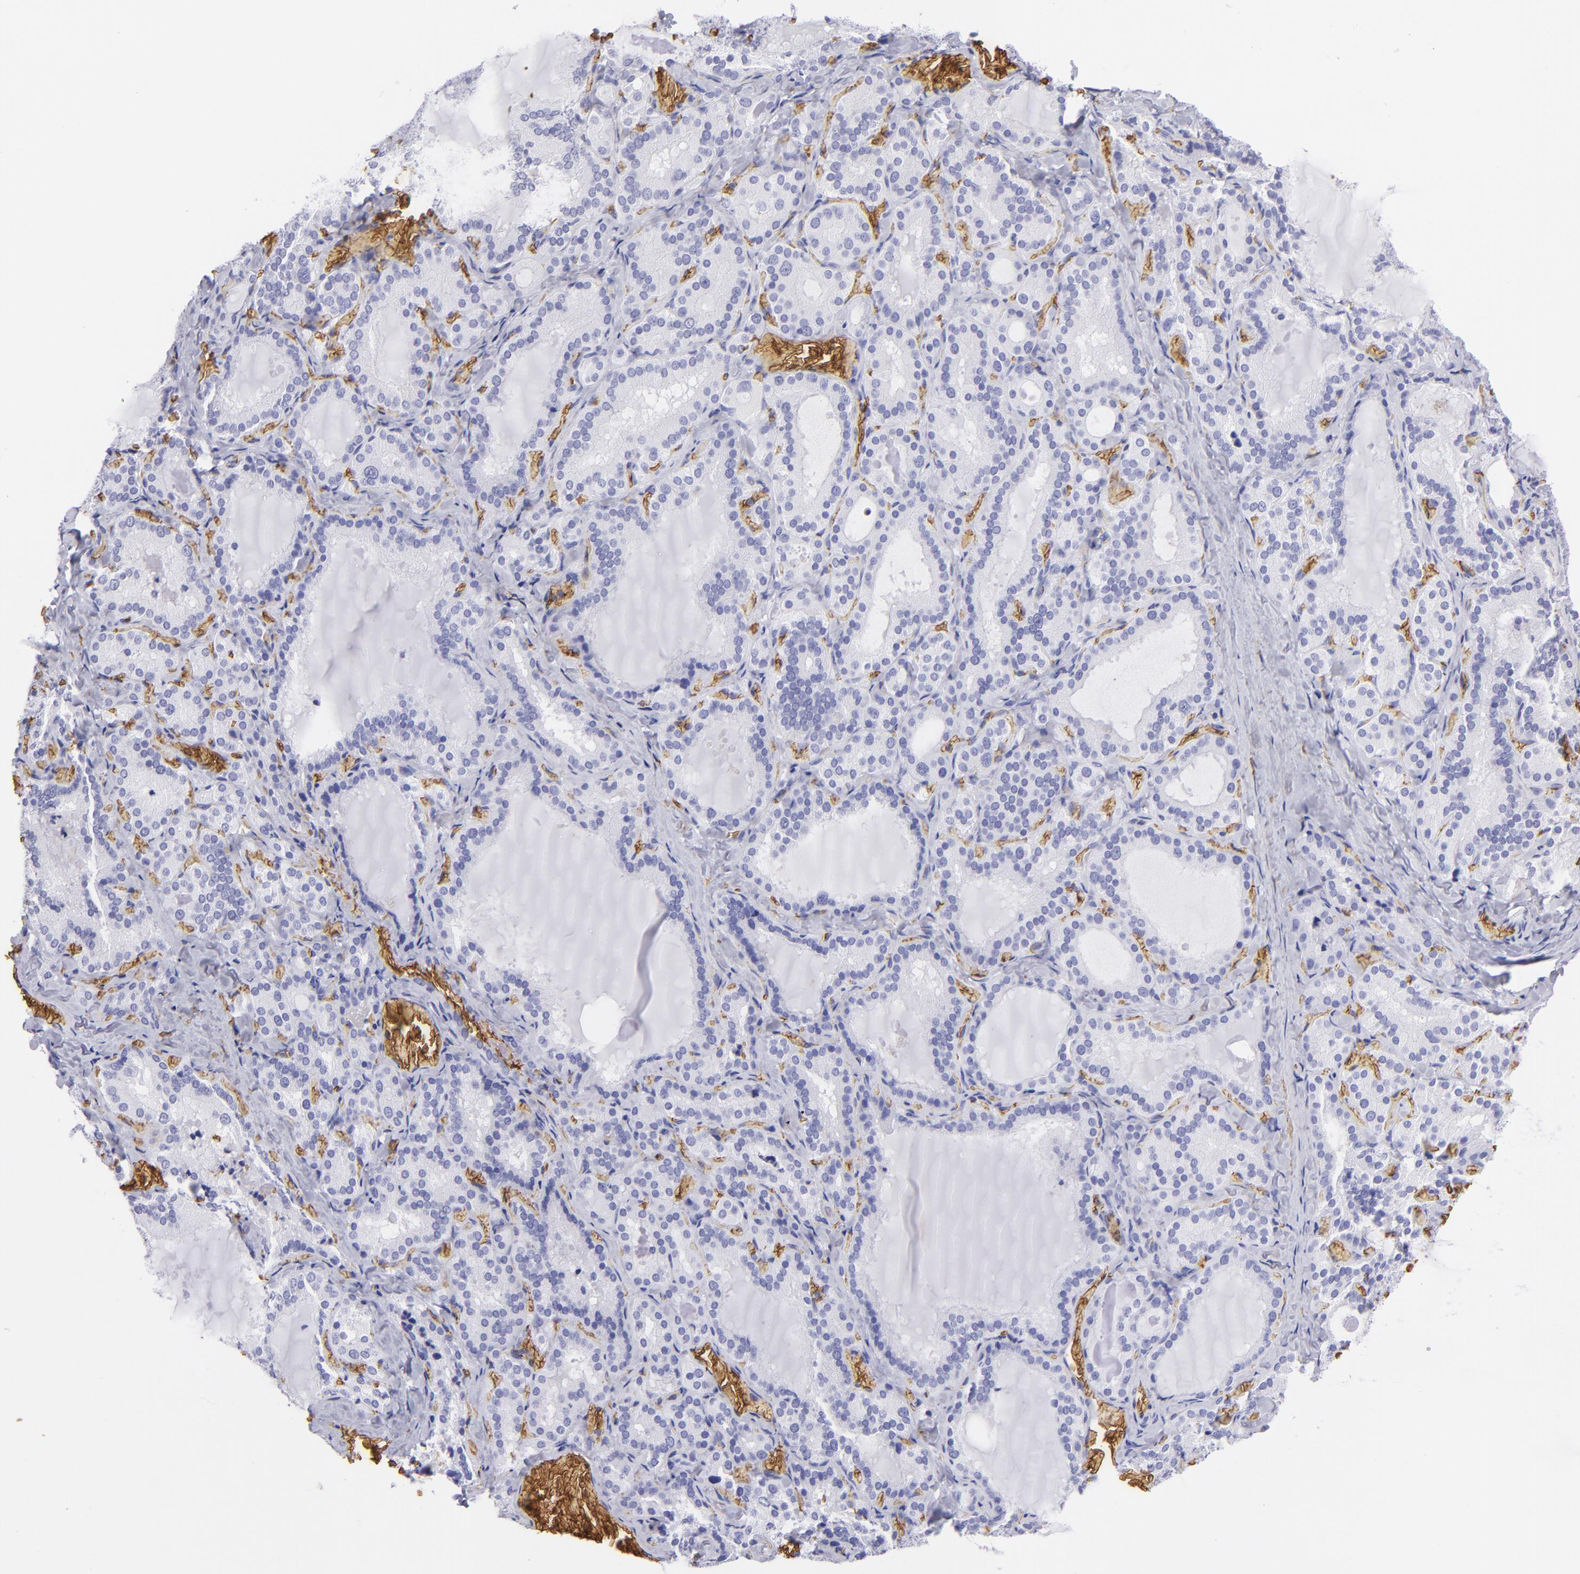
{"staining": {"intensity": "negative", "quantity": "none", "location": "none"}, "tissue": "thyroid gland", "cell_type": "Glandular cells", "image_type": "normal", "snomed": [{"axis": "morphology", "description": "Normal tissue, NOS"}, {"axis": "topography", "description": "Thyroid gland"}], "caption": "The micrograph shows no significant expression in glandular cells of thyroid gland. (DAB IHC, high magnification).", "gene": "GYPA", "patient": {"sex": "female", "age": 33}}